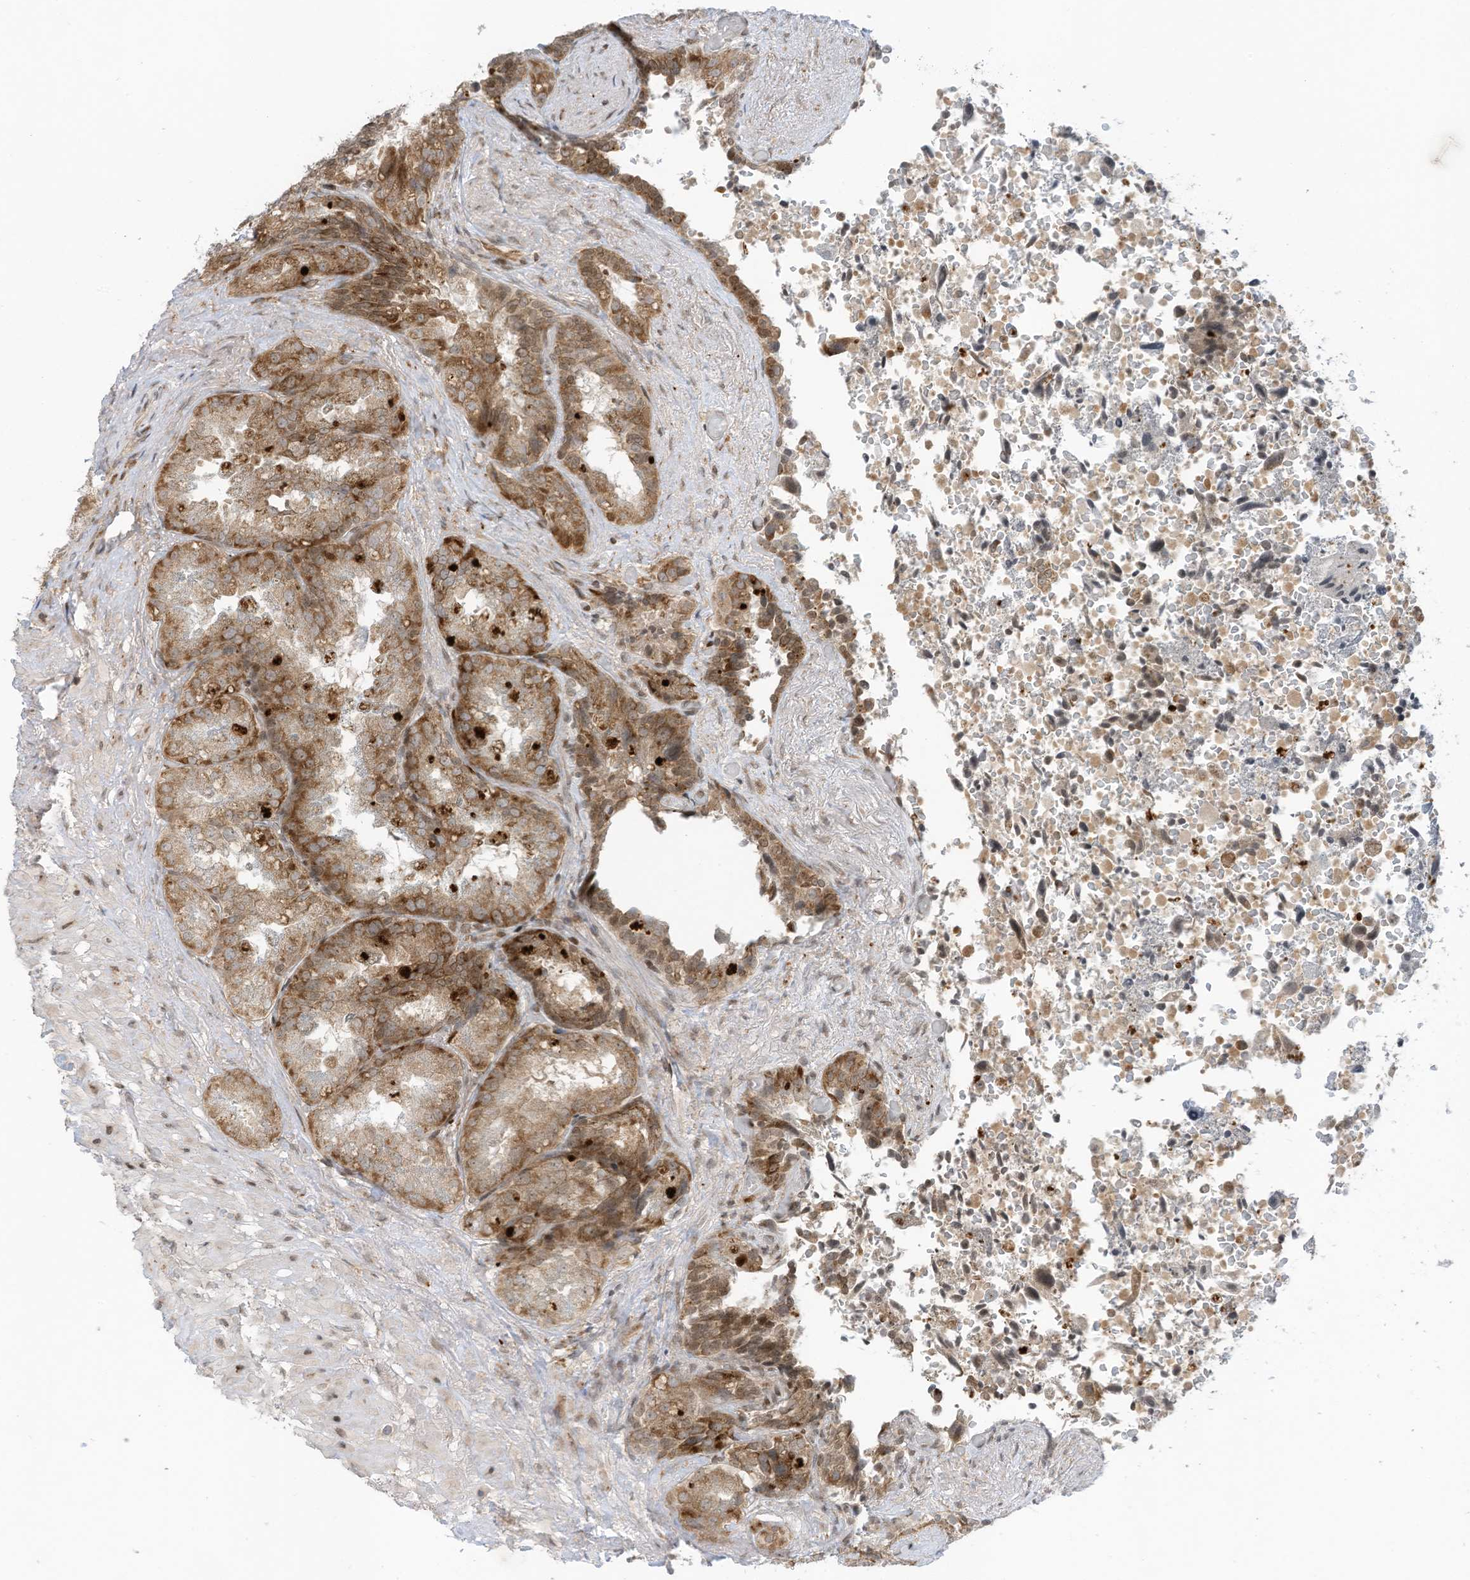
{"staining": {"intensity": "moderate", "quantity": ">75%", "location": "cytoplasmic/membranous"}, "tissue": "seminal vesicle", "cell_type": "Glandular cells", "image_type": "normal", "snomed": [{"axis": "morphology", "description": "Normal tissue, NOS"}, {"axis": "topography", "description": "Seminal veicle"}, {"axis": "topography", "description": "Peripheral nerve tissue"}], "caption": "The photomicrograph shows immunohistochemical staining of unremarkable seminal vesicle. There is moderate cytoplasmic/membranous staining is seen in about >75% of glandular cells.", "gene": "EDF1", "patient": {"sex": "male", "age": 63}}